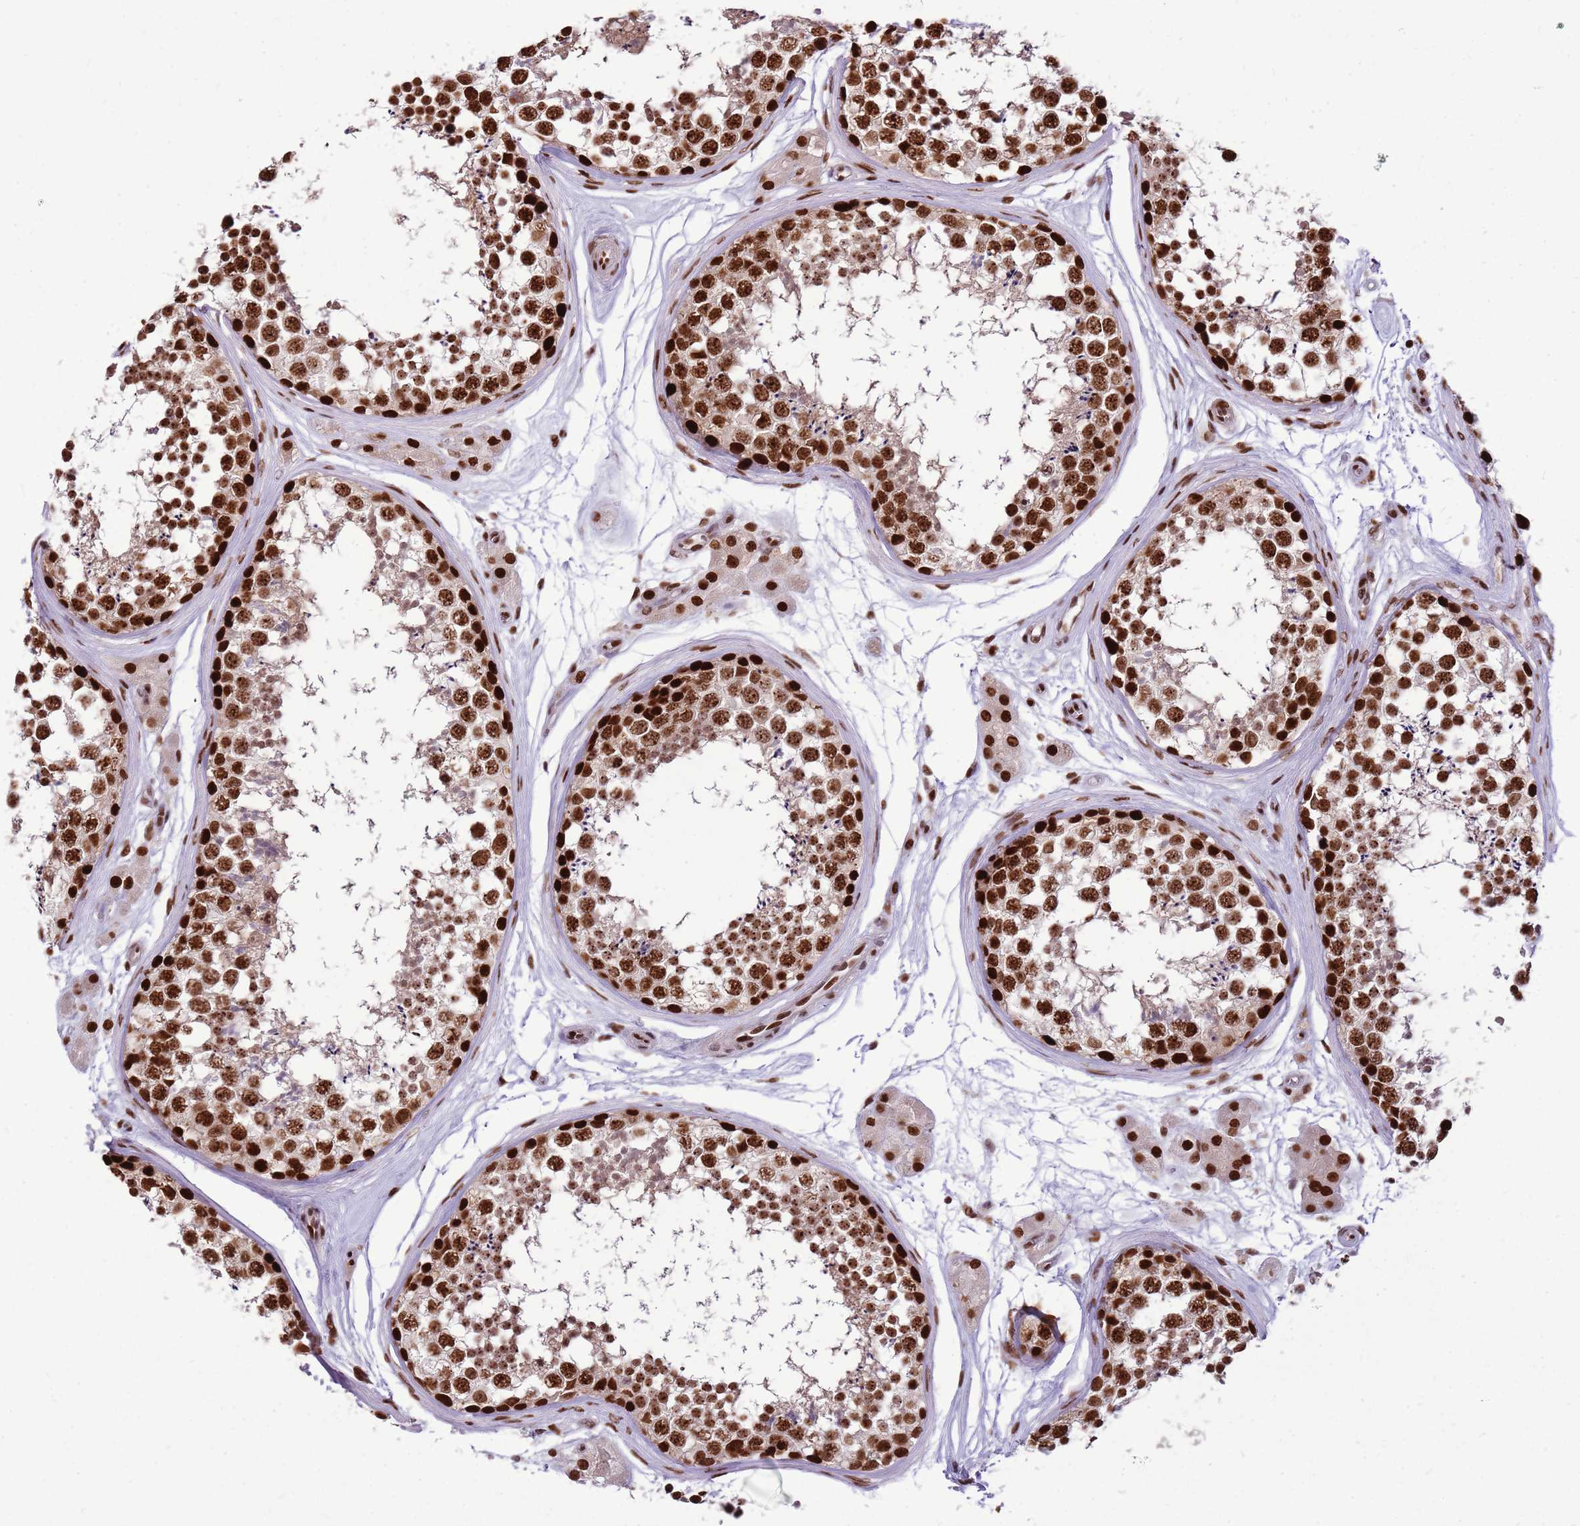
{"staining": {"intensity": "strong", "quantity": ">75%", "location": "nuclear"}, "tissue": "testis", "cell_type": "Cells in seminiferous ducts", "image_type": "normal", "snomed": [{"axis": "morphology", "description": "Normal tissue, NOS"}, {"axis": "topography", "description": "Testis"}], "caption": "High-magnification brightfield microscopy of normal testis stained with DAB (3,3'-diaminobenzidine) (brown) and counterstained with hematoxylin (blue). cells in seminiferous ducts exhibit strong nuclear expression is seen in about>75% of cells.", "gene": "WASHC4", "patient": {"sex": "male", "age": 56}}